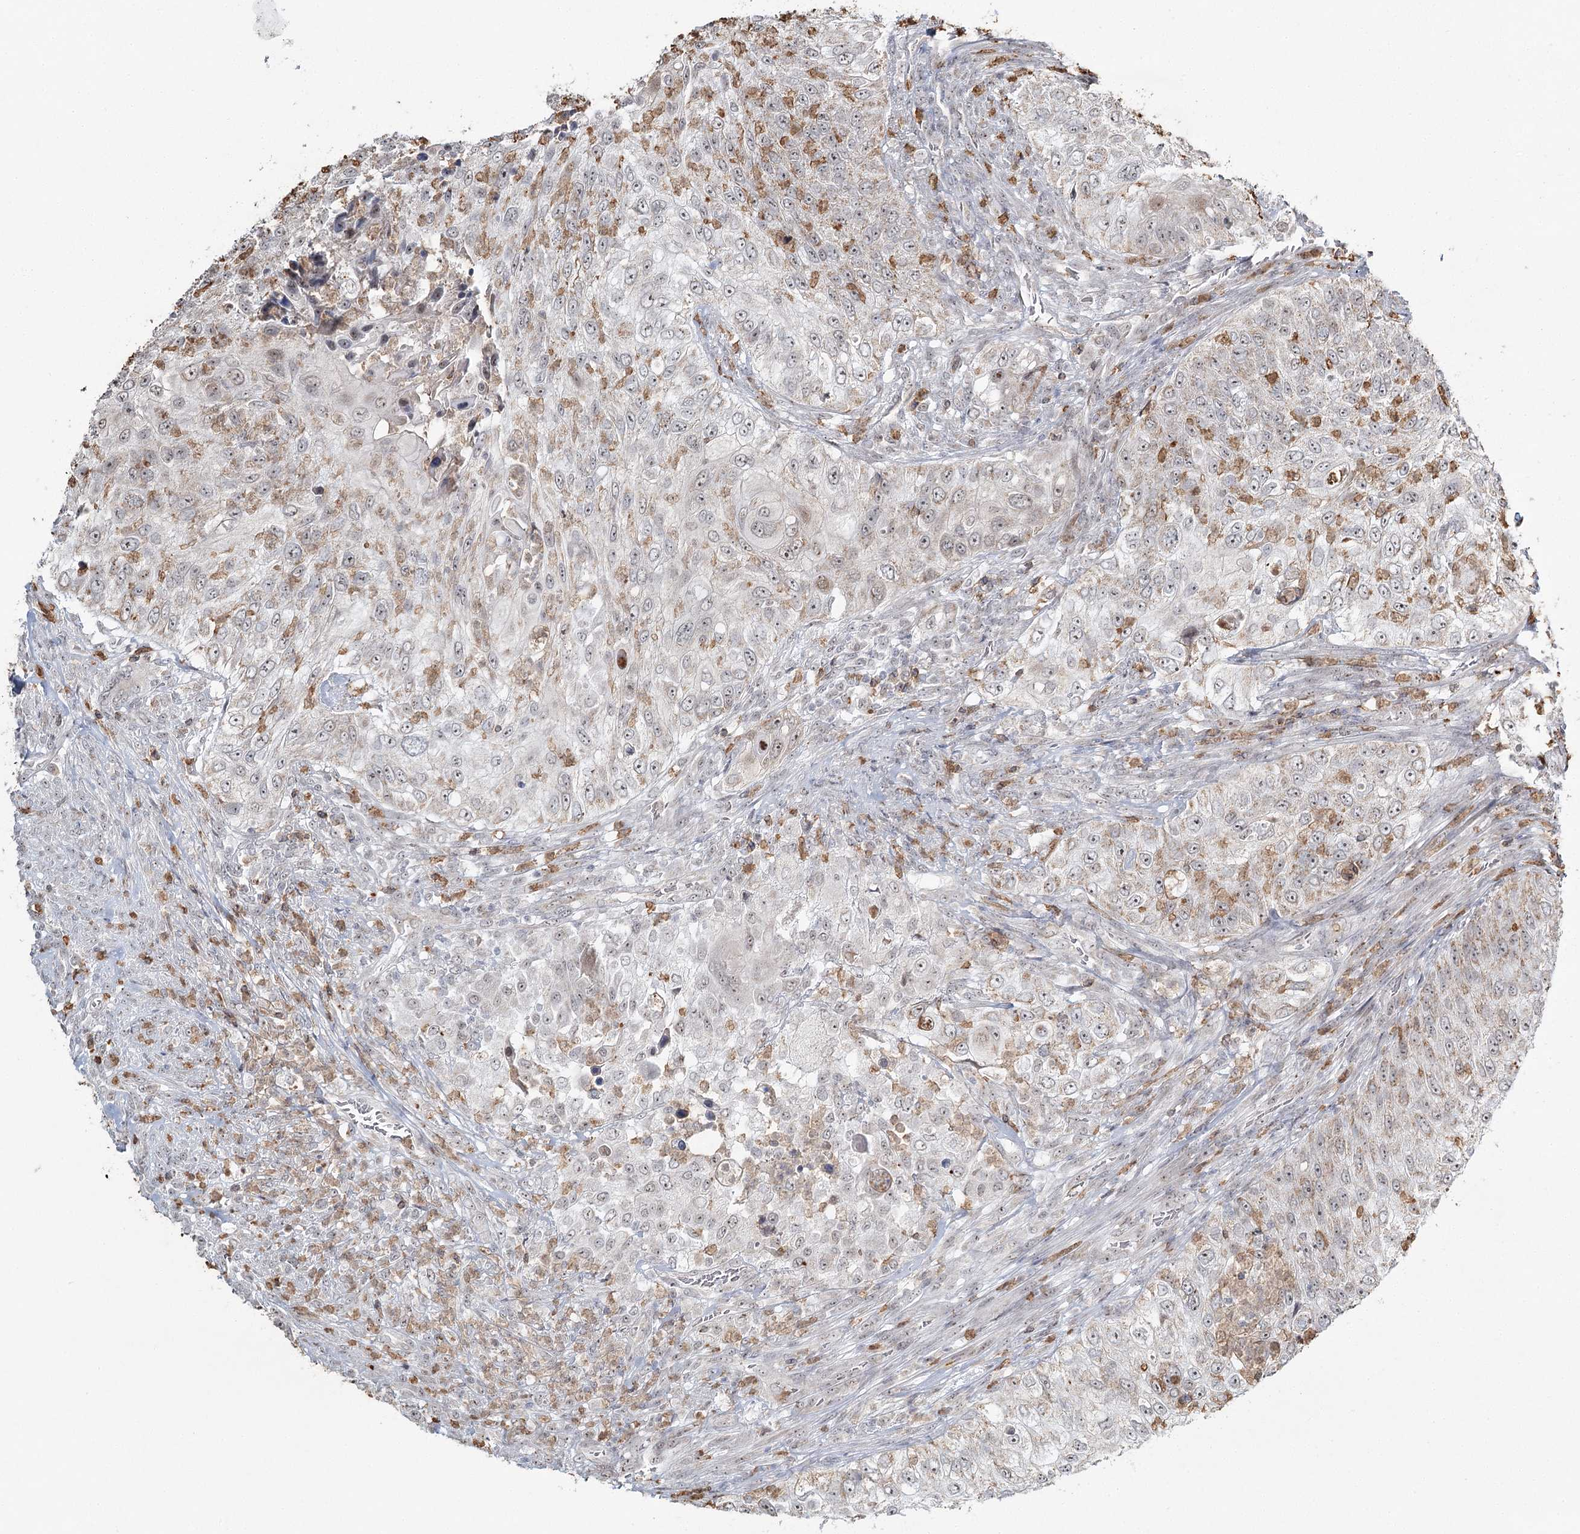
{"staining": {"intensity": "weak", "quantity": "<25%", "location": "cytoplasmic/membranous"}, "tissue": "urothelial cancer", "cell_type": "Tumor cells", "image_type": "cancer", "snomed": [{"axis": "morphology", "description": "Urothelial carcinoma, High grade"}, {"axis": "topography", "description": "Urinary bladder"}], "caption": "Micrograph shows no significant protein positivity in tumor cells of urothelial cancer.", "gene": "ATAD1", "patient": {"sex": "female", "age": 60}}